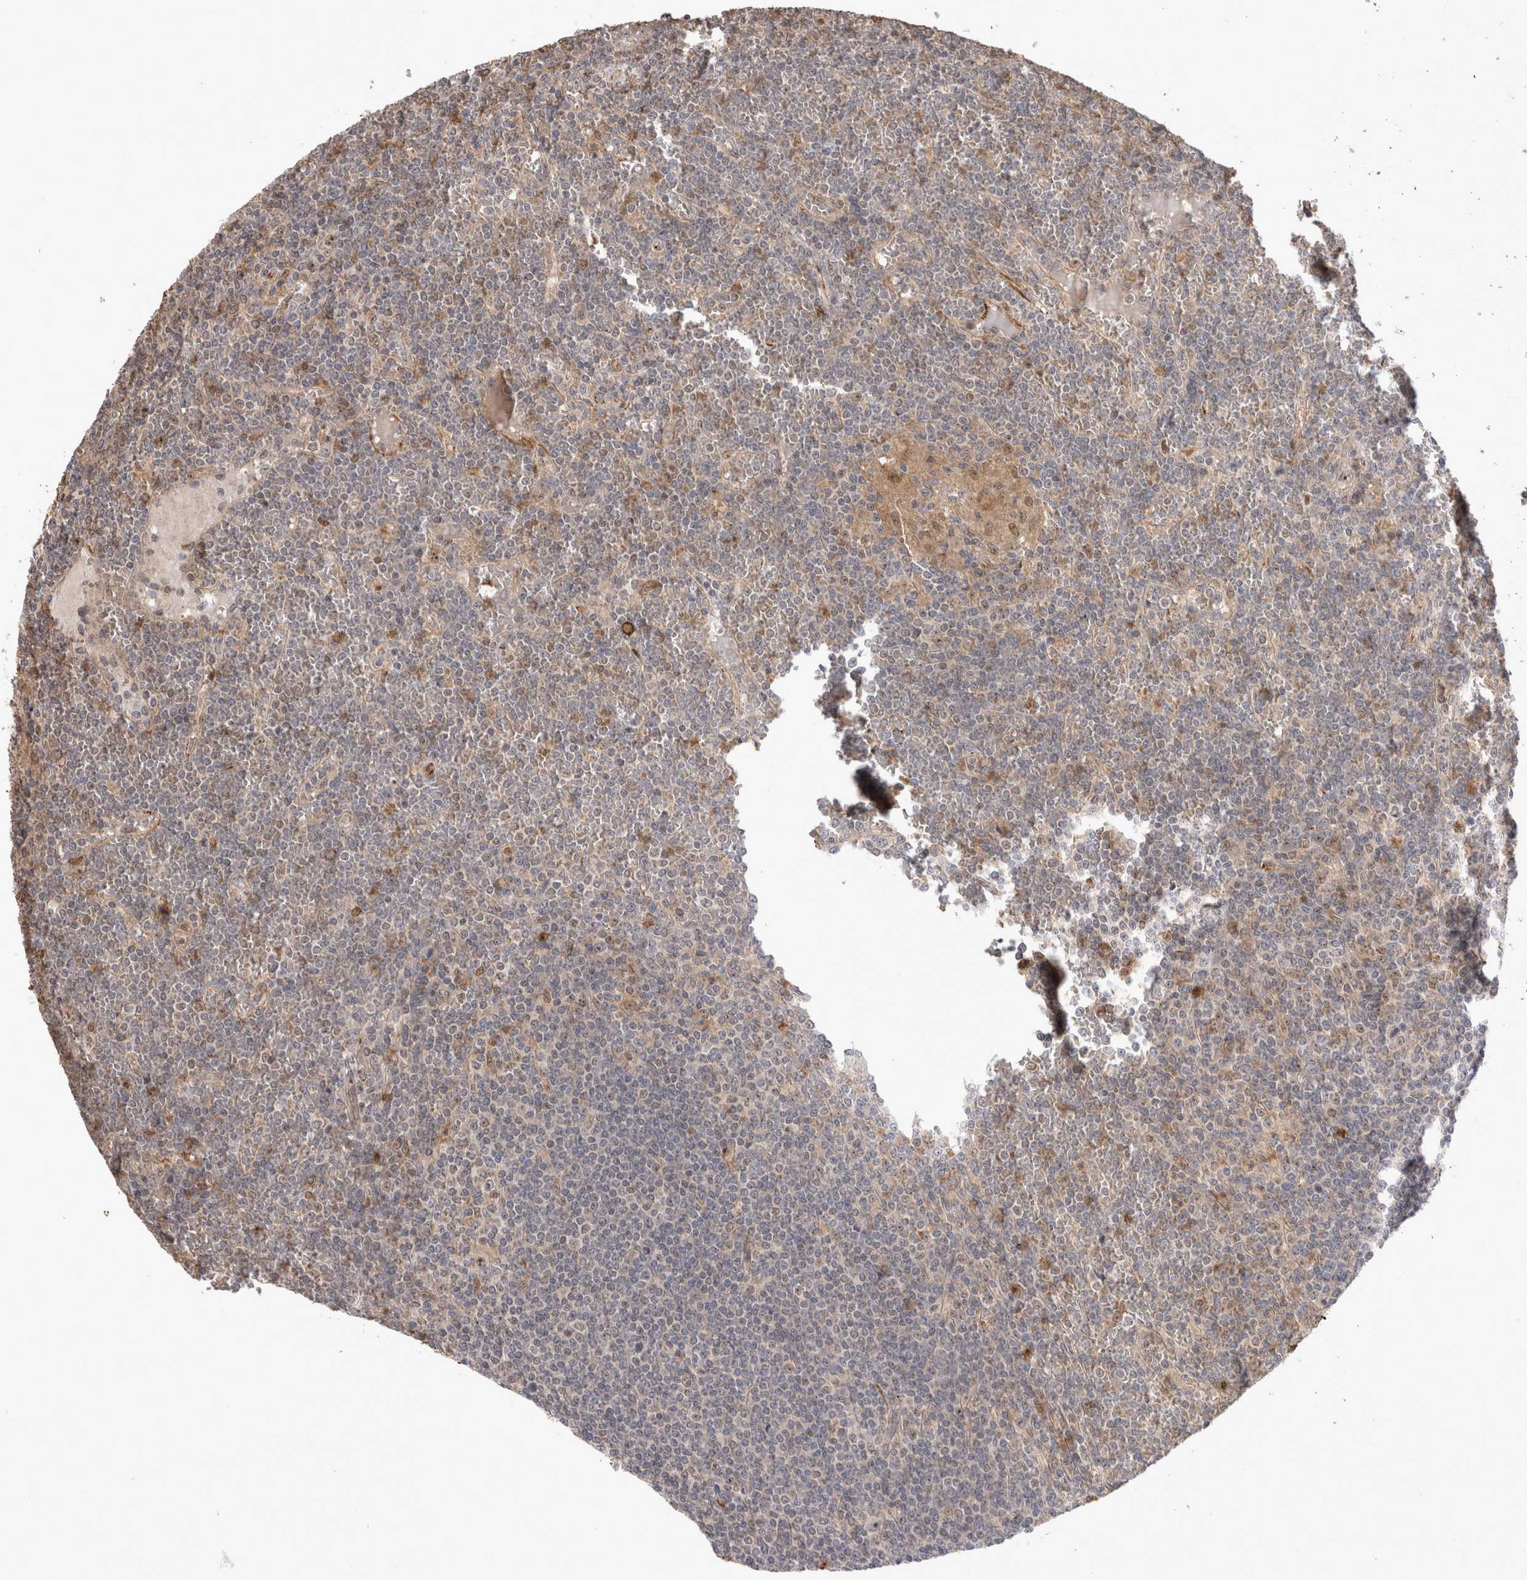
{"staining": {"intensity": "weak", "quantity": "25%-75%", "location": "nuclear"}, "tissue": "lymphoma", "cell_type": "Tumor cells", "image_type": "cancer", "snomed": [{"axis": "morphology", "description": "Malignant lymphoma, non-Hodgkin's type, Low grade"}, {"axis": "topography", "description": "Spleen"}], "caption": "Immunohistochemical staining of human malignant lymphoma, non-Hodgkin's type (low-grade) shows low levels of weak nuclear protein expression in about 25%-75% of tumor cells.", "gene": "STK11", "patient": {"sex": "female", "age": 19}}